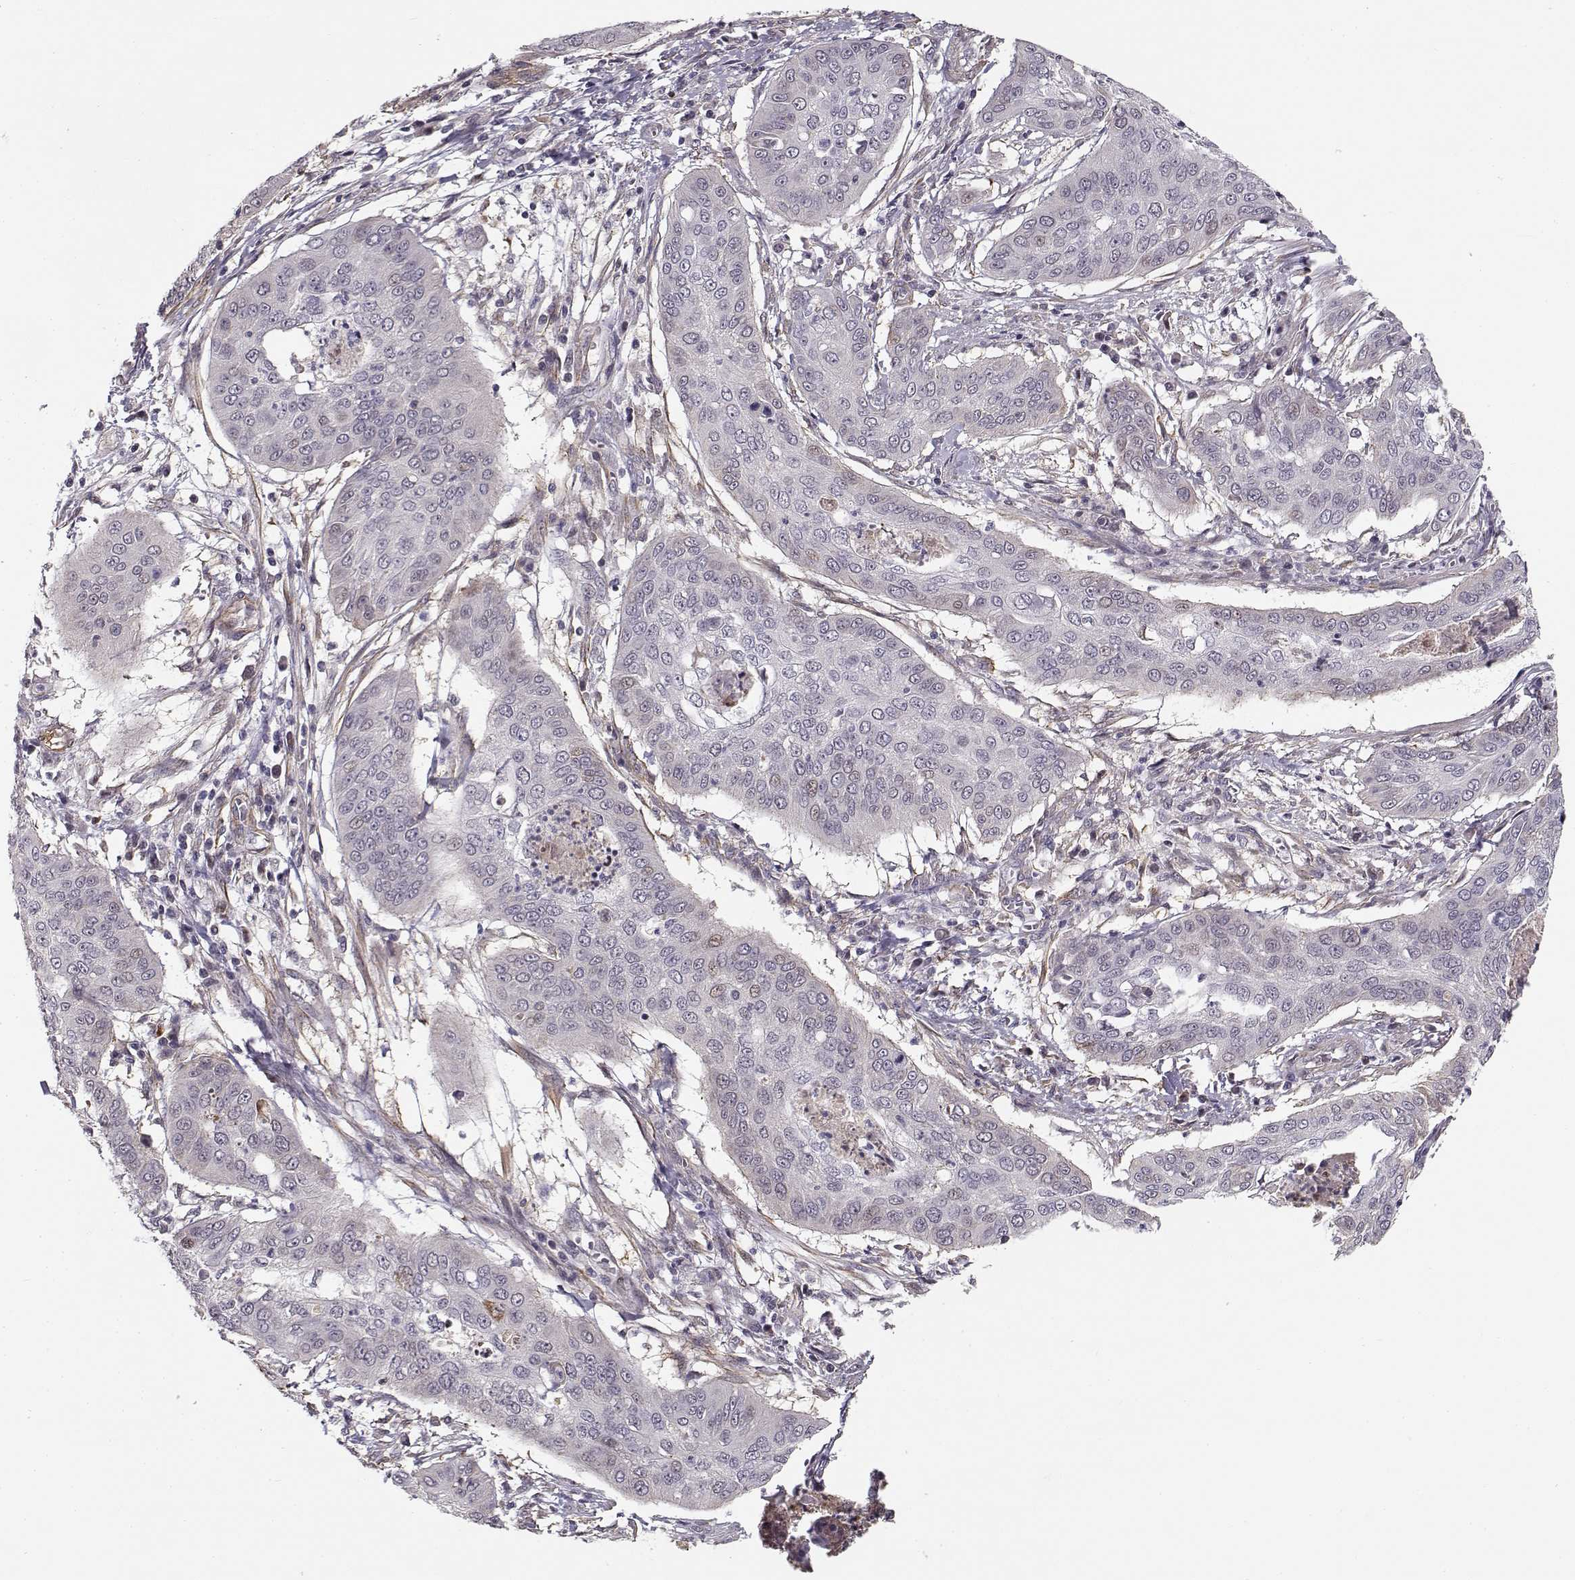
{"staining": {"intensity": "negative", "quantity": "none", "location": "none"}, "tissue": "cervical cancer", "cell_type": "Tumor cells", "image_type": "cancer", "snomed": [{"axis": "morphology", "description": "Squamous cell carcinoma, NOS"}, {"axis": "topography", "description": "Cervix"}], "caption": "Tumor cells show no significant protein positivity in cervical cancer (squamous cell carcinoma).", "gene": "RGS9BP", "patient": {"sex": "female", "age": 39}}